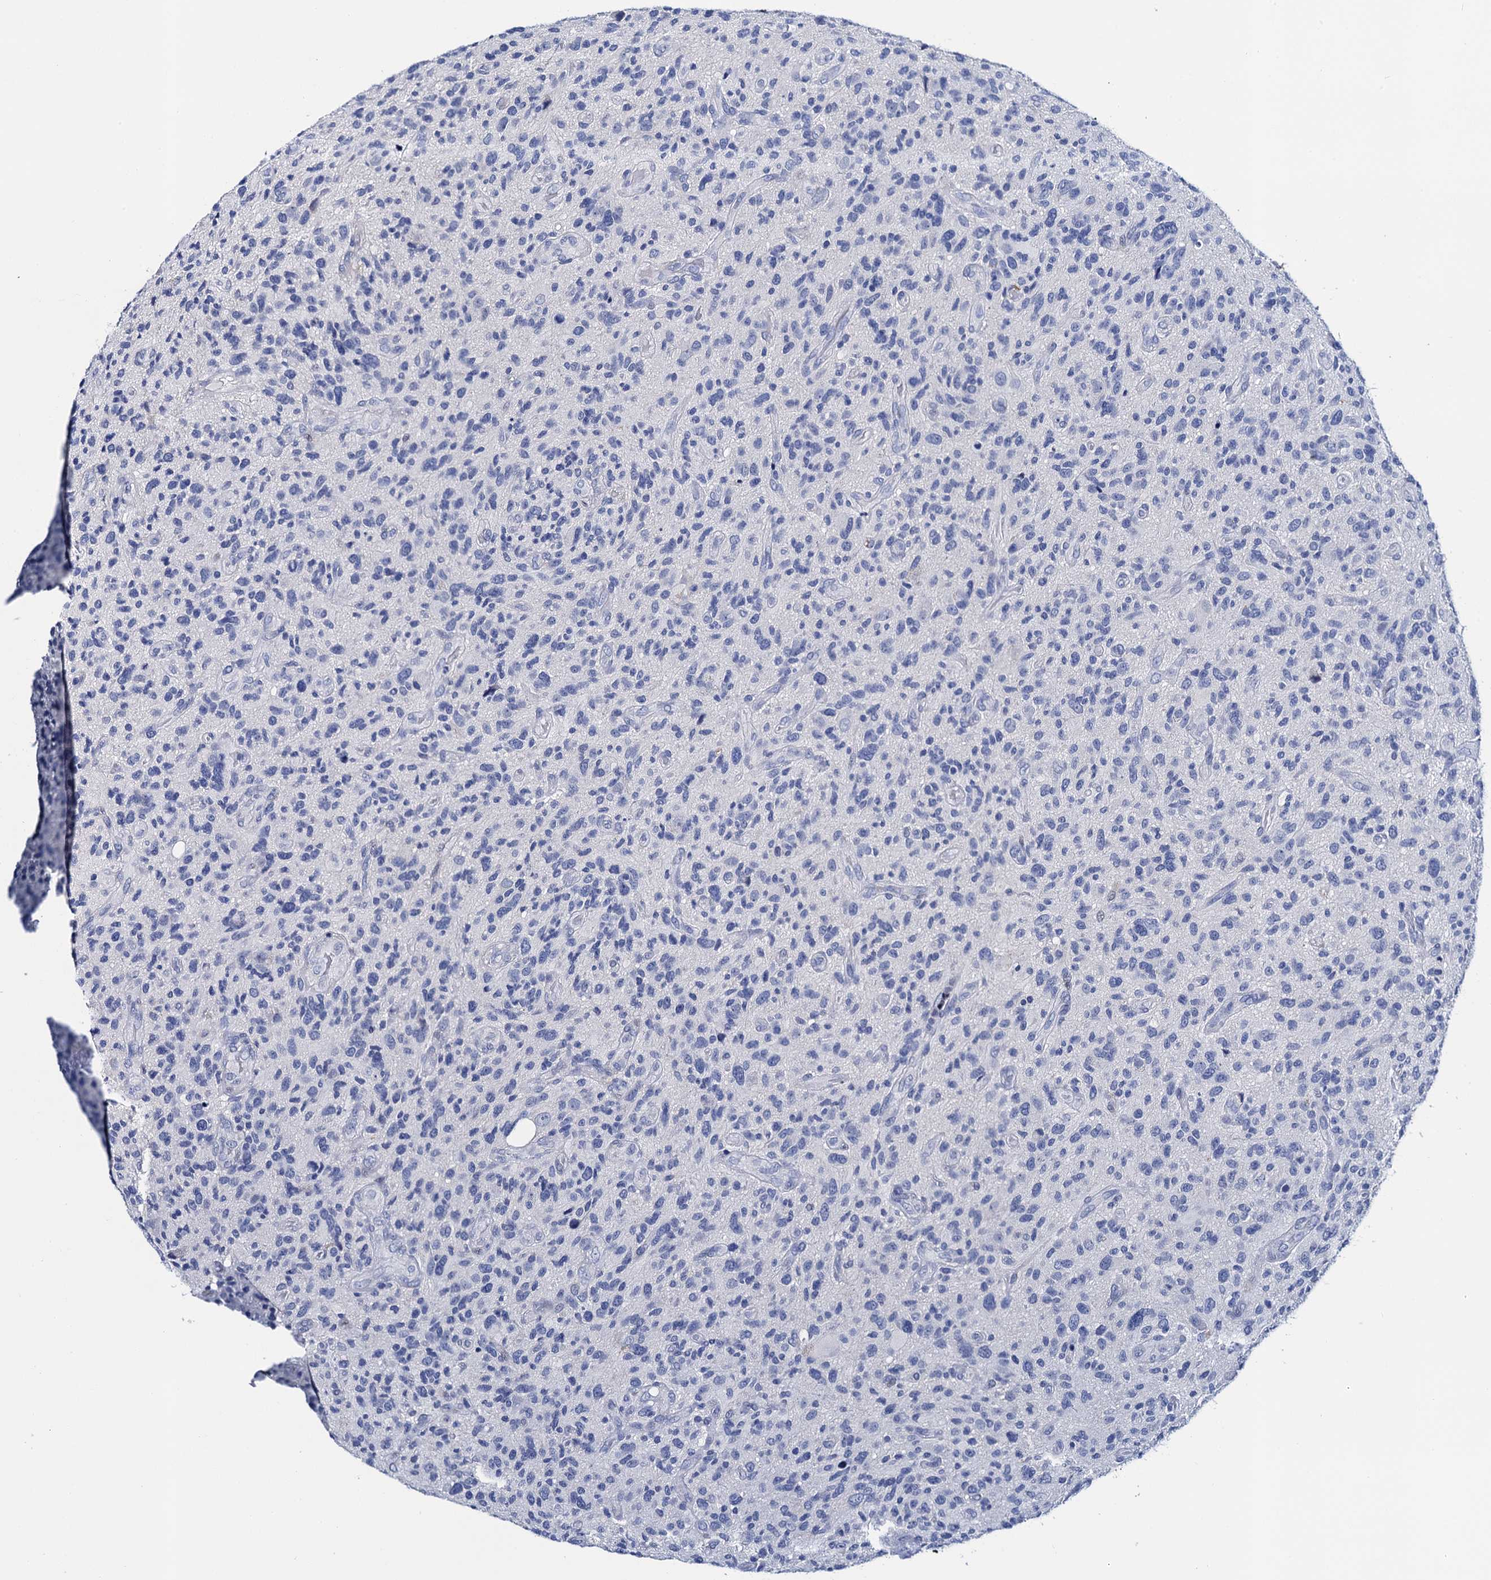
{"staining": {"intensity": "negative", "quantity": "none", "location": "none"}, "tissue": "glioma", "cell_type": "Tumor cells", "image_type": "cancer", "snomed": [{"axis": "morphology", "description": "Glioma, malignant, High grade"}, {"axis": "topography", "description": "Brain"}], "caption": "Immunohistochemistry (IHC) of glioma displays no staining in tumor cells.", "gene": "LYPD3", "patient": {"sex": "male", "age": 47}}